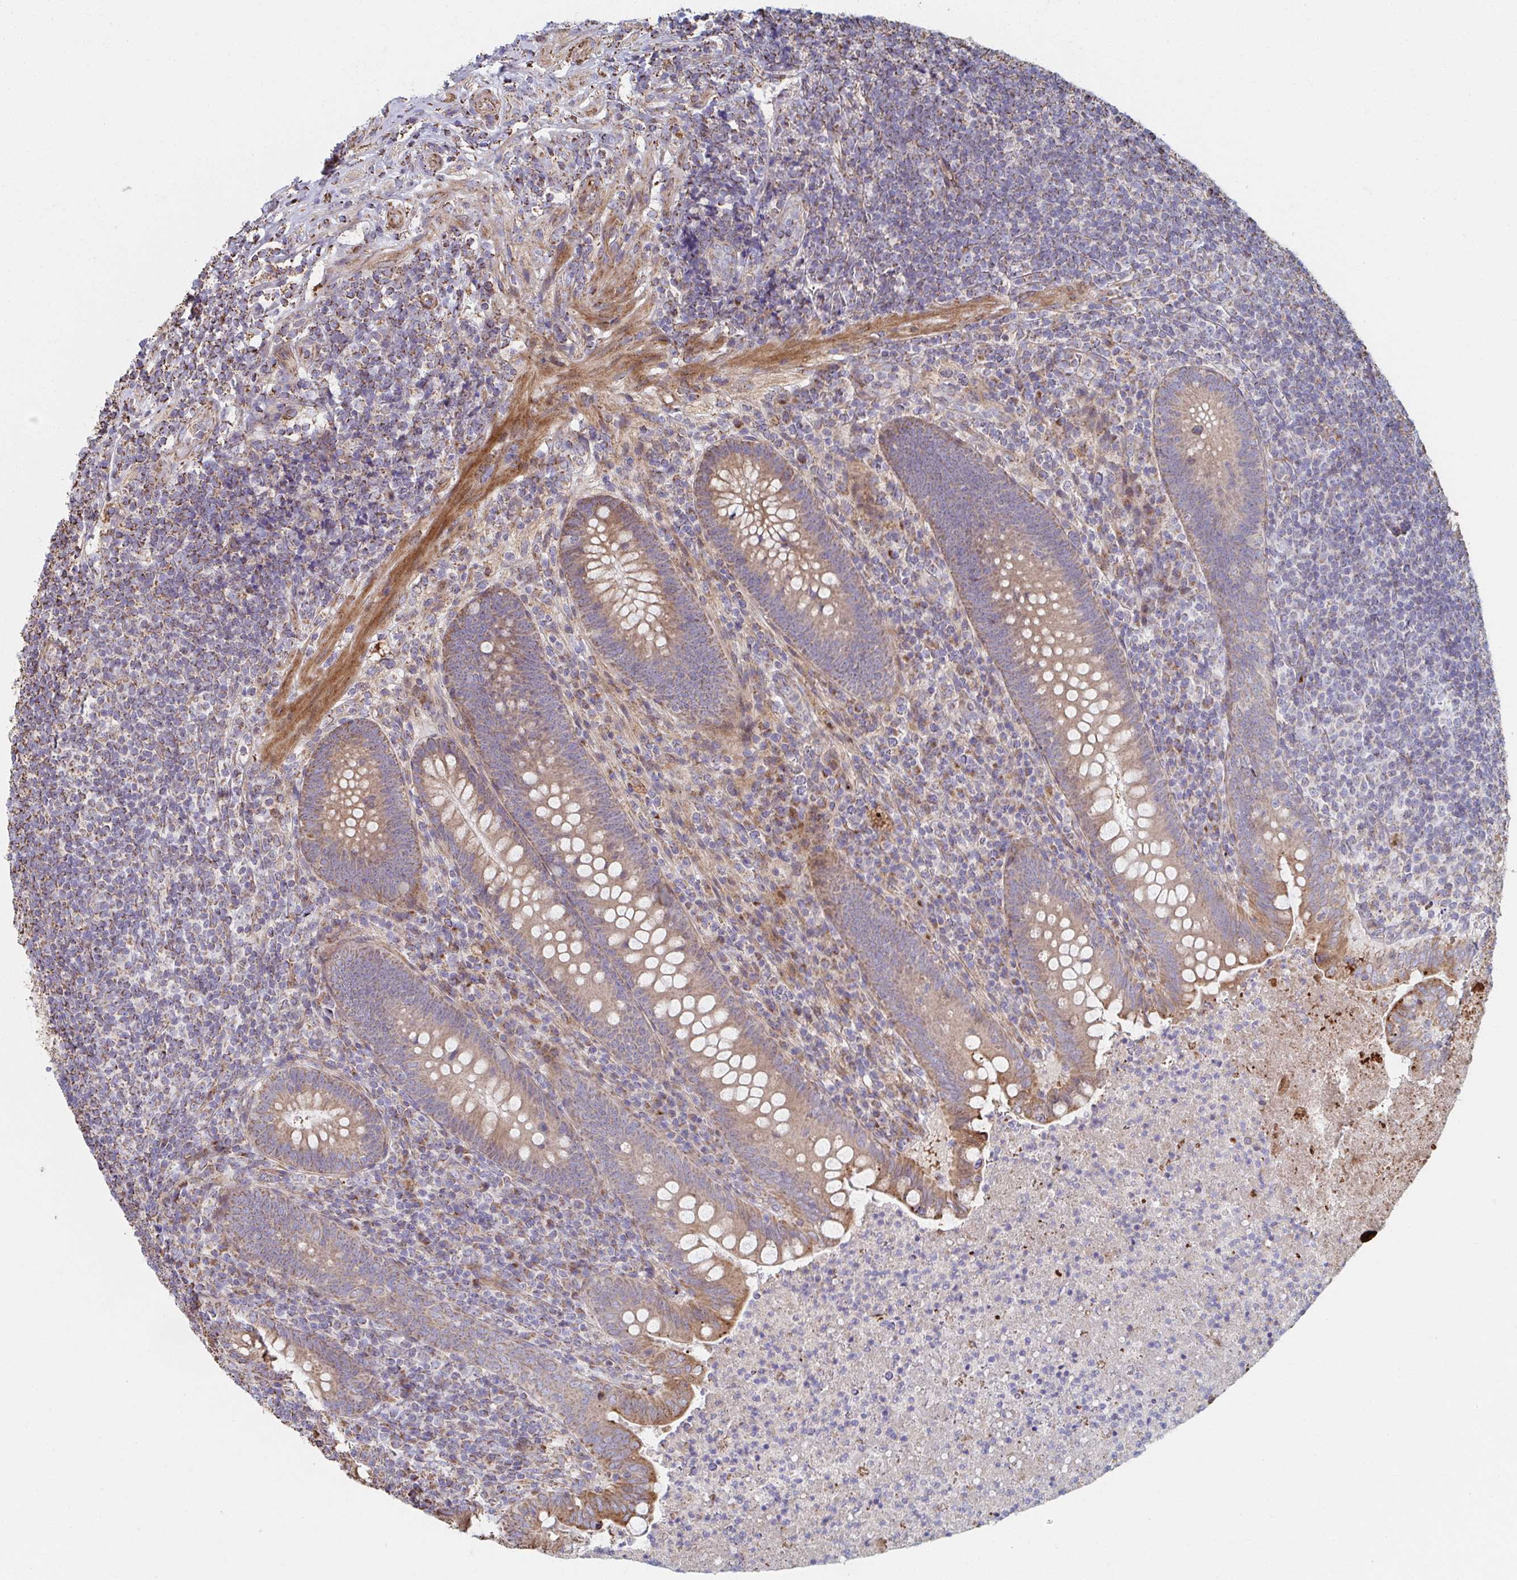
{"staining": {"intensity": "moderate", "quantity": ">75%", "location": "cytoplasmic/membranous"}, "tissue": "appendix", "cell_type": "Glandular cells", "image_type": "normal", "snomed": [{"axis": "morphology", "description": "Normal tissue, NOS"}, {"axis": "topography", "description": "Appendix"}], "caption": "Appendix stained with DAB immunohistochemistry demonstrates medium levels of moderate cytoplasmic/membranous positivity in approximately >75% of glandular cells. The staining was performed using DAB (3,3'-diaminobenzidine) to visualize the protein expression in brown, while the nuclei were stained in blue with hematoxylin (Magnification: 20x).", "gene": "SAT1", "patient": {"sex": "male", "age": 47}}